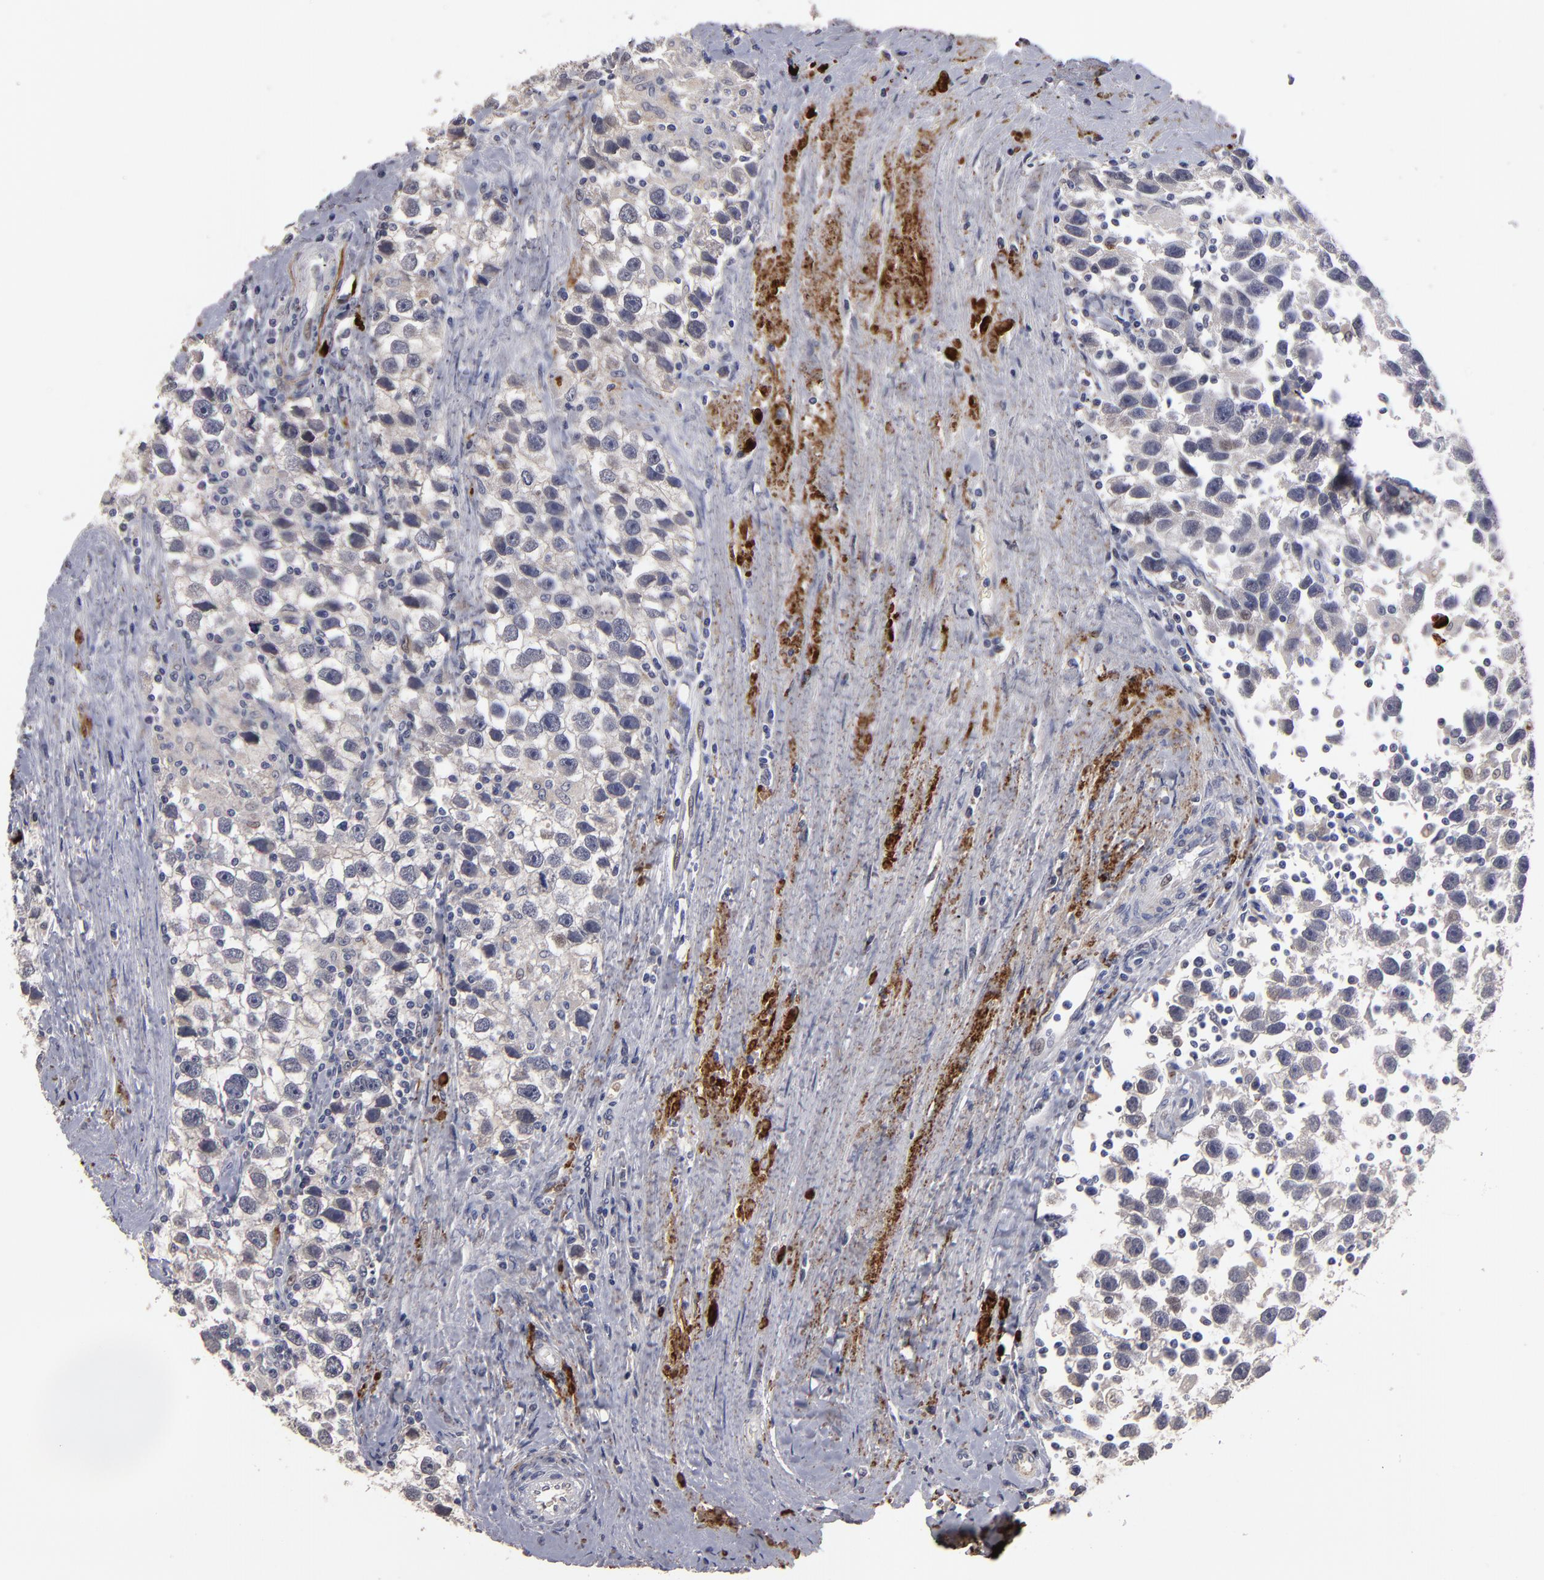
{"staining": {"intensity": "strong", "quantity": "<25%", "location": "cytoplasmic/membranous"}, "tissue": "testis cancer", "cell_type": "Tumor cells", "image_type": "cancer", "snomed": [{"axis": "morphology", "description": "Seminoma, NOS"}, {"axis": "topography", "description": "Testis"}], "caption": "Protein expression analysis of testis seminoma exhibits strong cytoplasmic/membranous expression in about <25% of tumor cells.", "gene": "GPM6B", "patient": {"sex": "male", "age": 43}}